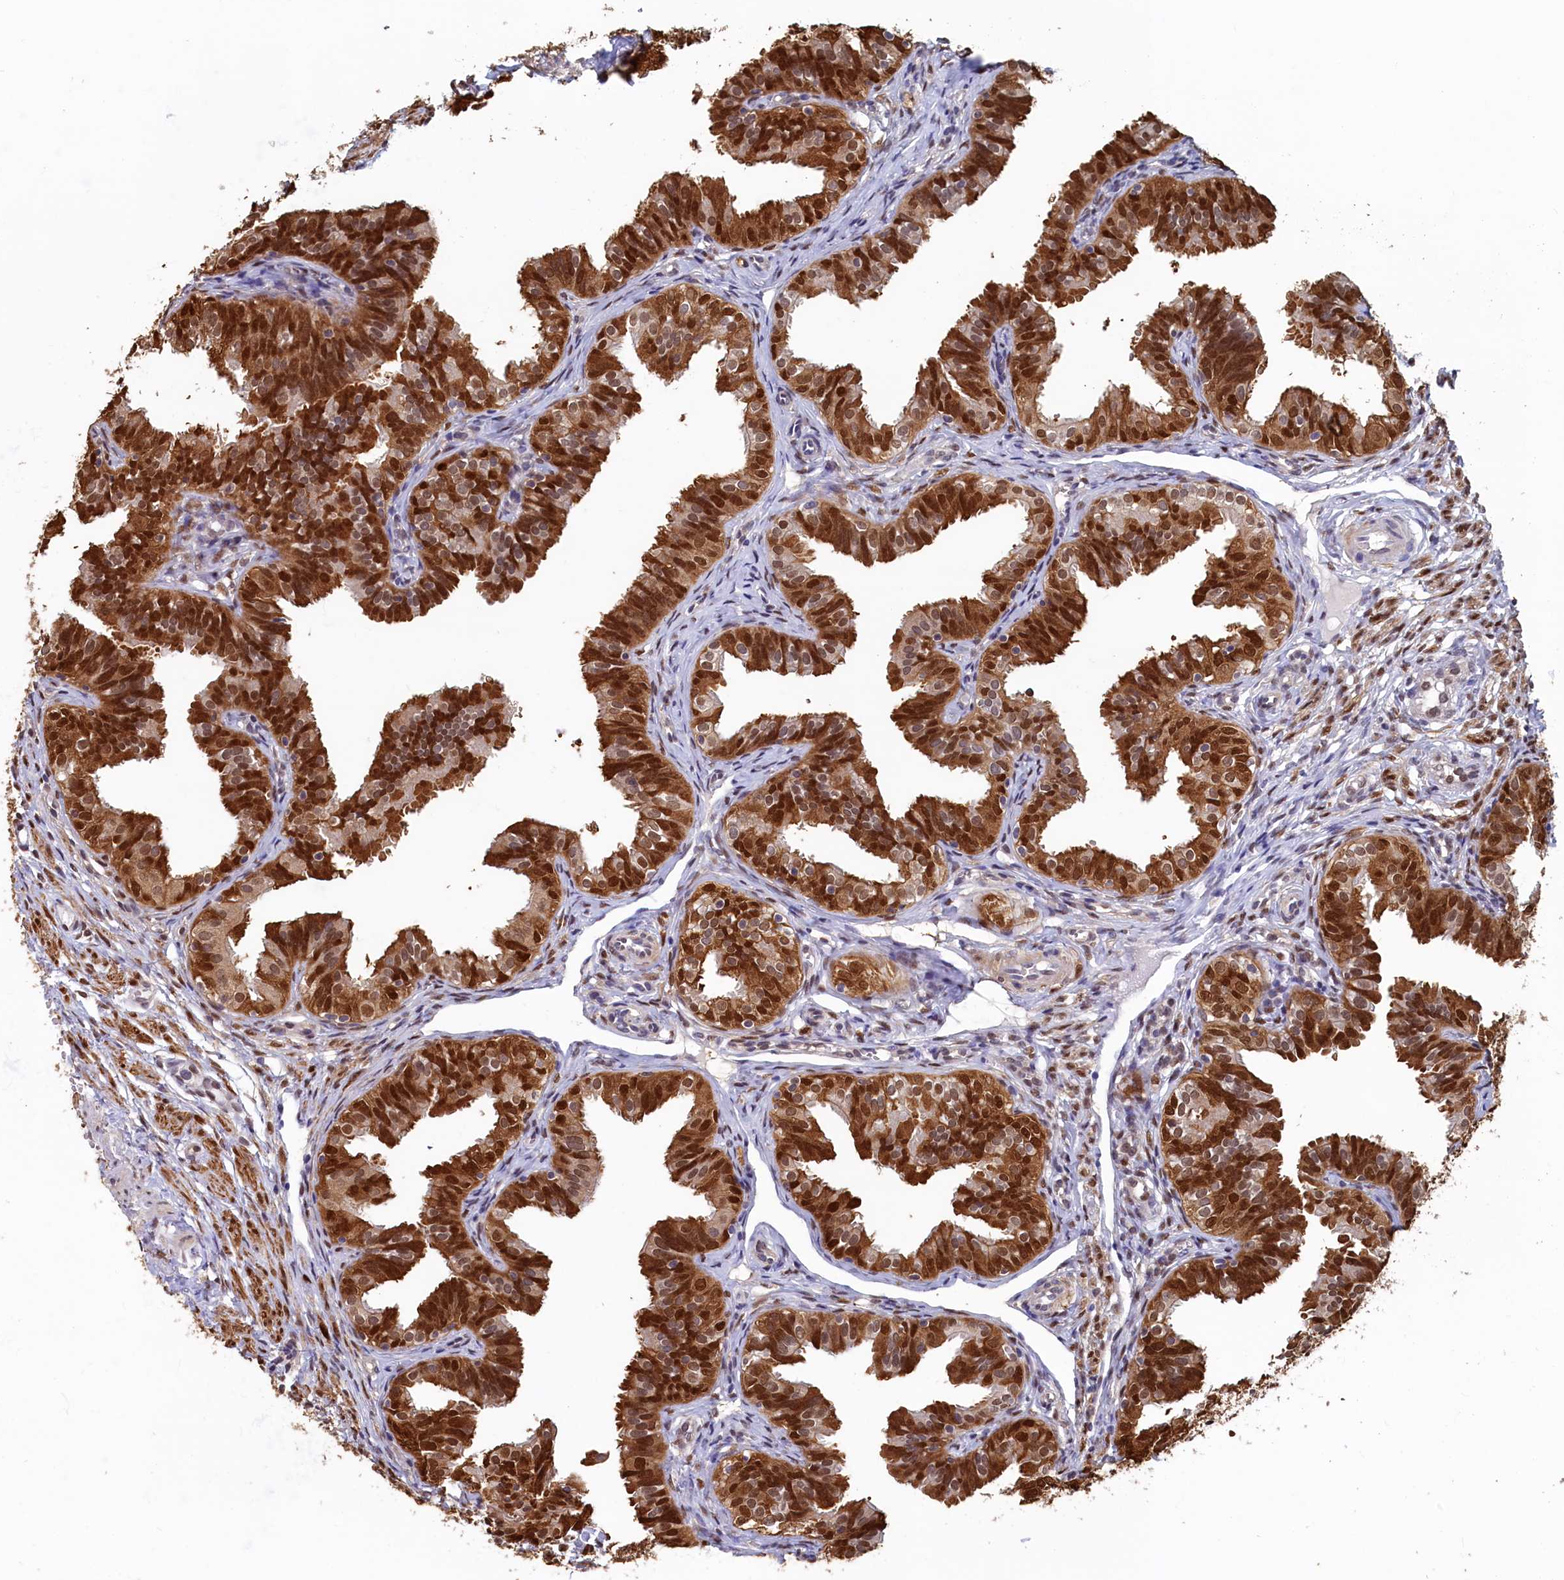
{"staining": {"intensity": "strong", "quantity": ">75%", "location": "cytoplasmic/membranous,nuclear"}, "tissue": "fallopian tube", "cell_type": "Glandular cells", "image_type": "normal", "snomed": [{"axis": "morphology", "description": "Normal tissue, NOS"}, {"axis": "topography", "description": "Fallopian tube"}], "caption": "Strong cytoplasmic/membranous,nuclear staining is appreciated in about >75% of glandular cells in normal fallopian tube.", "gene": "AHCY", "patient": {"sex": "female", "age": 35}}